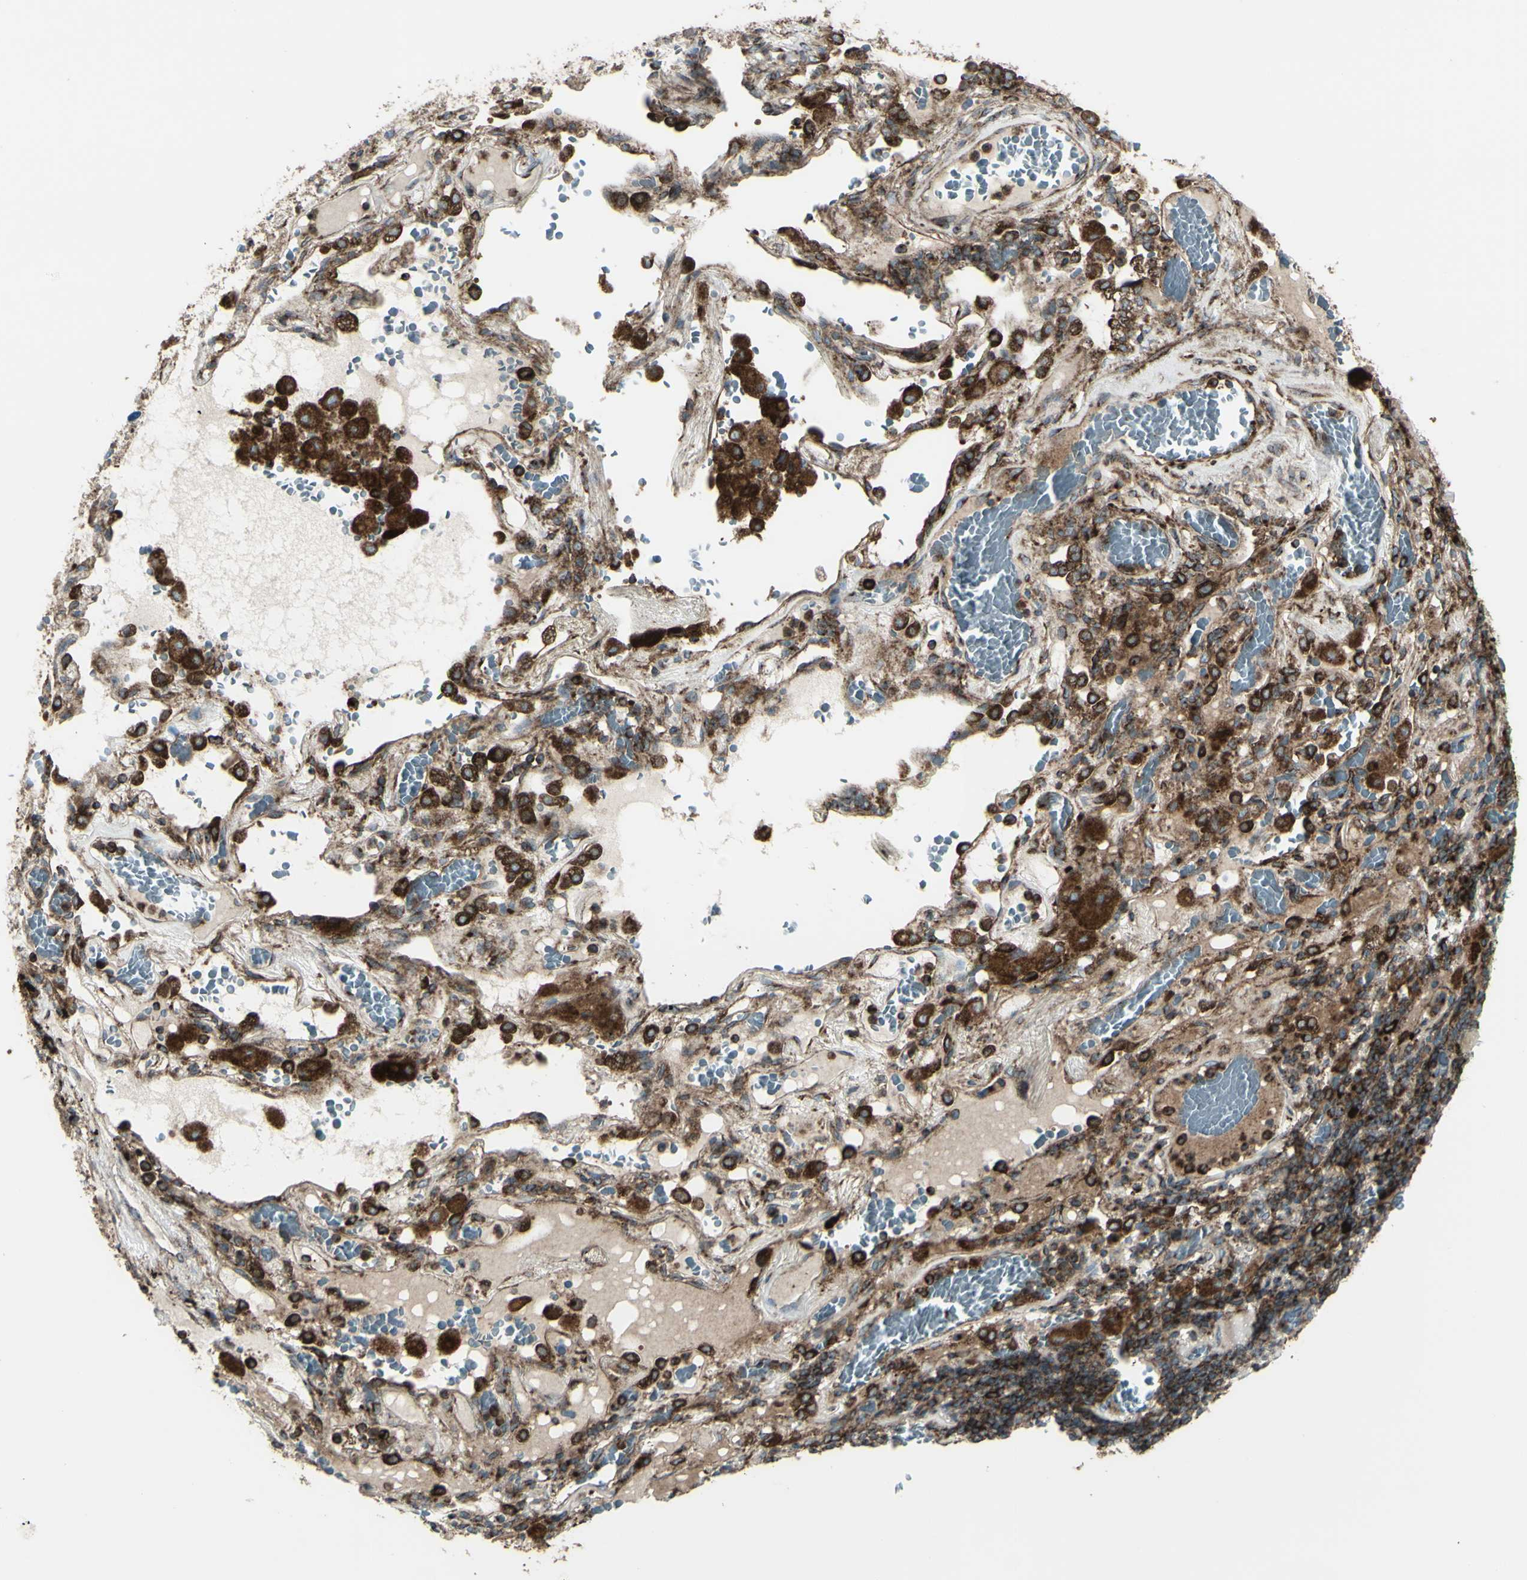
{"staining": {"intensity": "strong", "quantity": ">75%", "location": "cytoplasmic/membranous"}, "tissue": "lung cancer", "cell_type": "Tumor cells", "image_type": "cancer", "snomed": [{"axis": "morphology", "description": "Squamous cell carcinoma, NOS"}, {"axis": "topography", "description": "Lung"}], "caption": "Squamous cell carcinoma (lung) stained with DAB immunohistochemistry (IHC) reveals high levels of strong cytoplasmic/membranous positivity in about >75% of tumor cells.", "gene": "NAPA", "patient": {"sex": "male", "age": 57}}